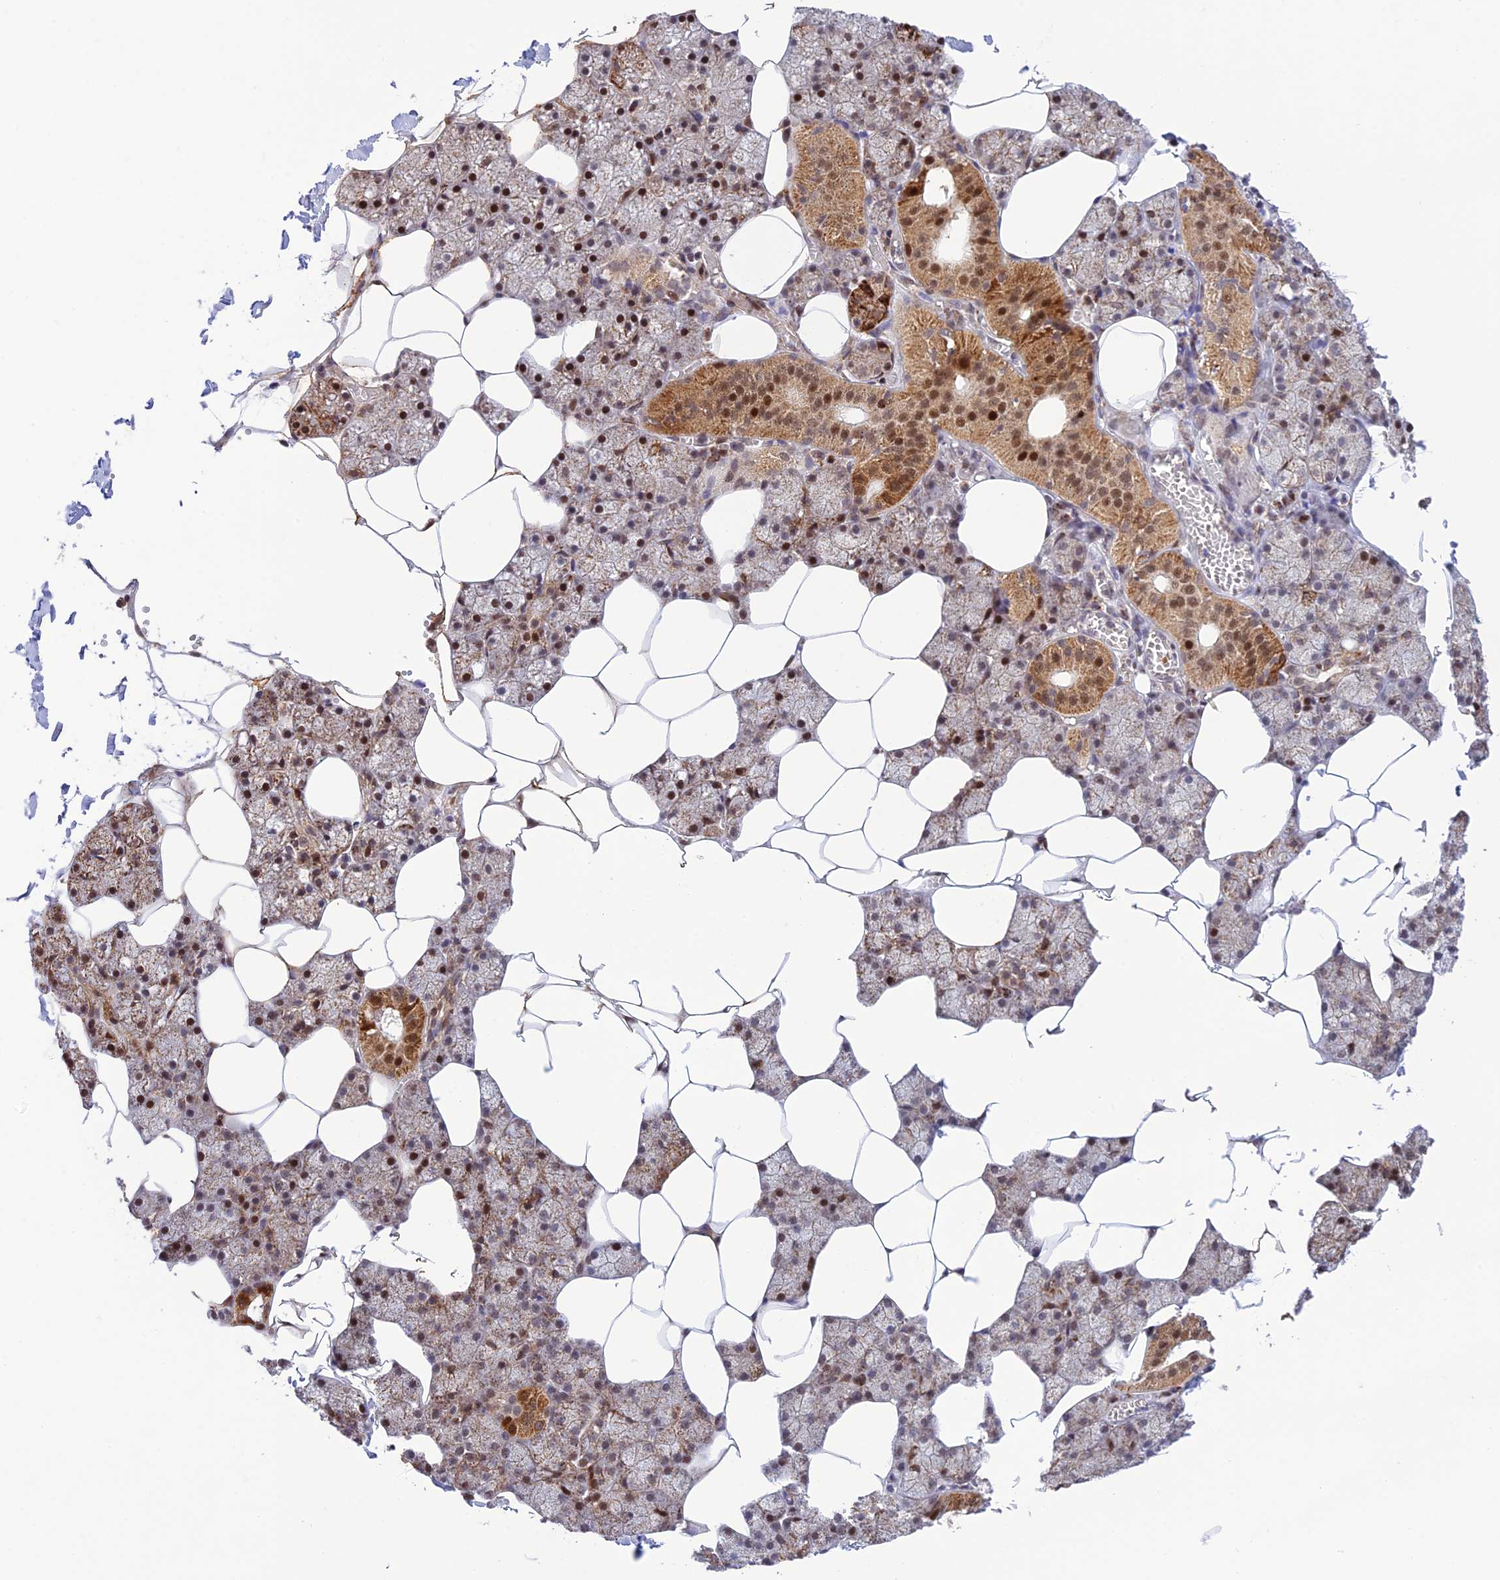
{"staining": {"intensity": "moderate", "quantity": "25%-75%", "location": "cytoplasmic/membranous,nuclear"}, "tissue": "salivary gland", "cell_type": "Glandular cells", "image_type": "normal", "snomed": [{"axis": "morphology", "description": "Normal tissue, NOS"}, {"axis": "topography", "description": "Salivary gland"}], "caption": "Moderate cytoplasmic/membranous,nuclear positivity is seen in about 25%-75% of glandular cells in unremarkable salivary gland.", "gene": "WDR55", "patient": {"sex": "male", "age": 62}}